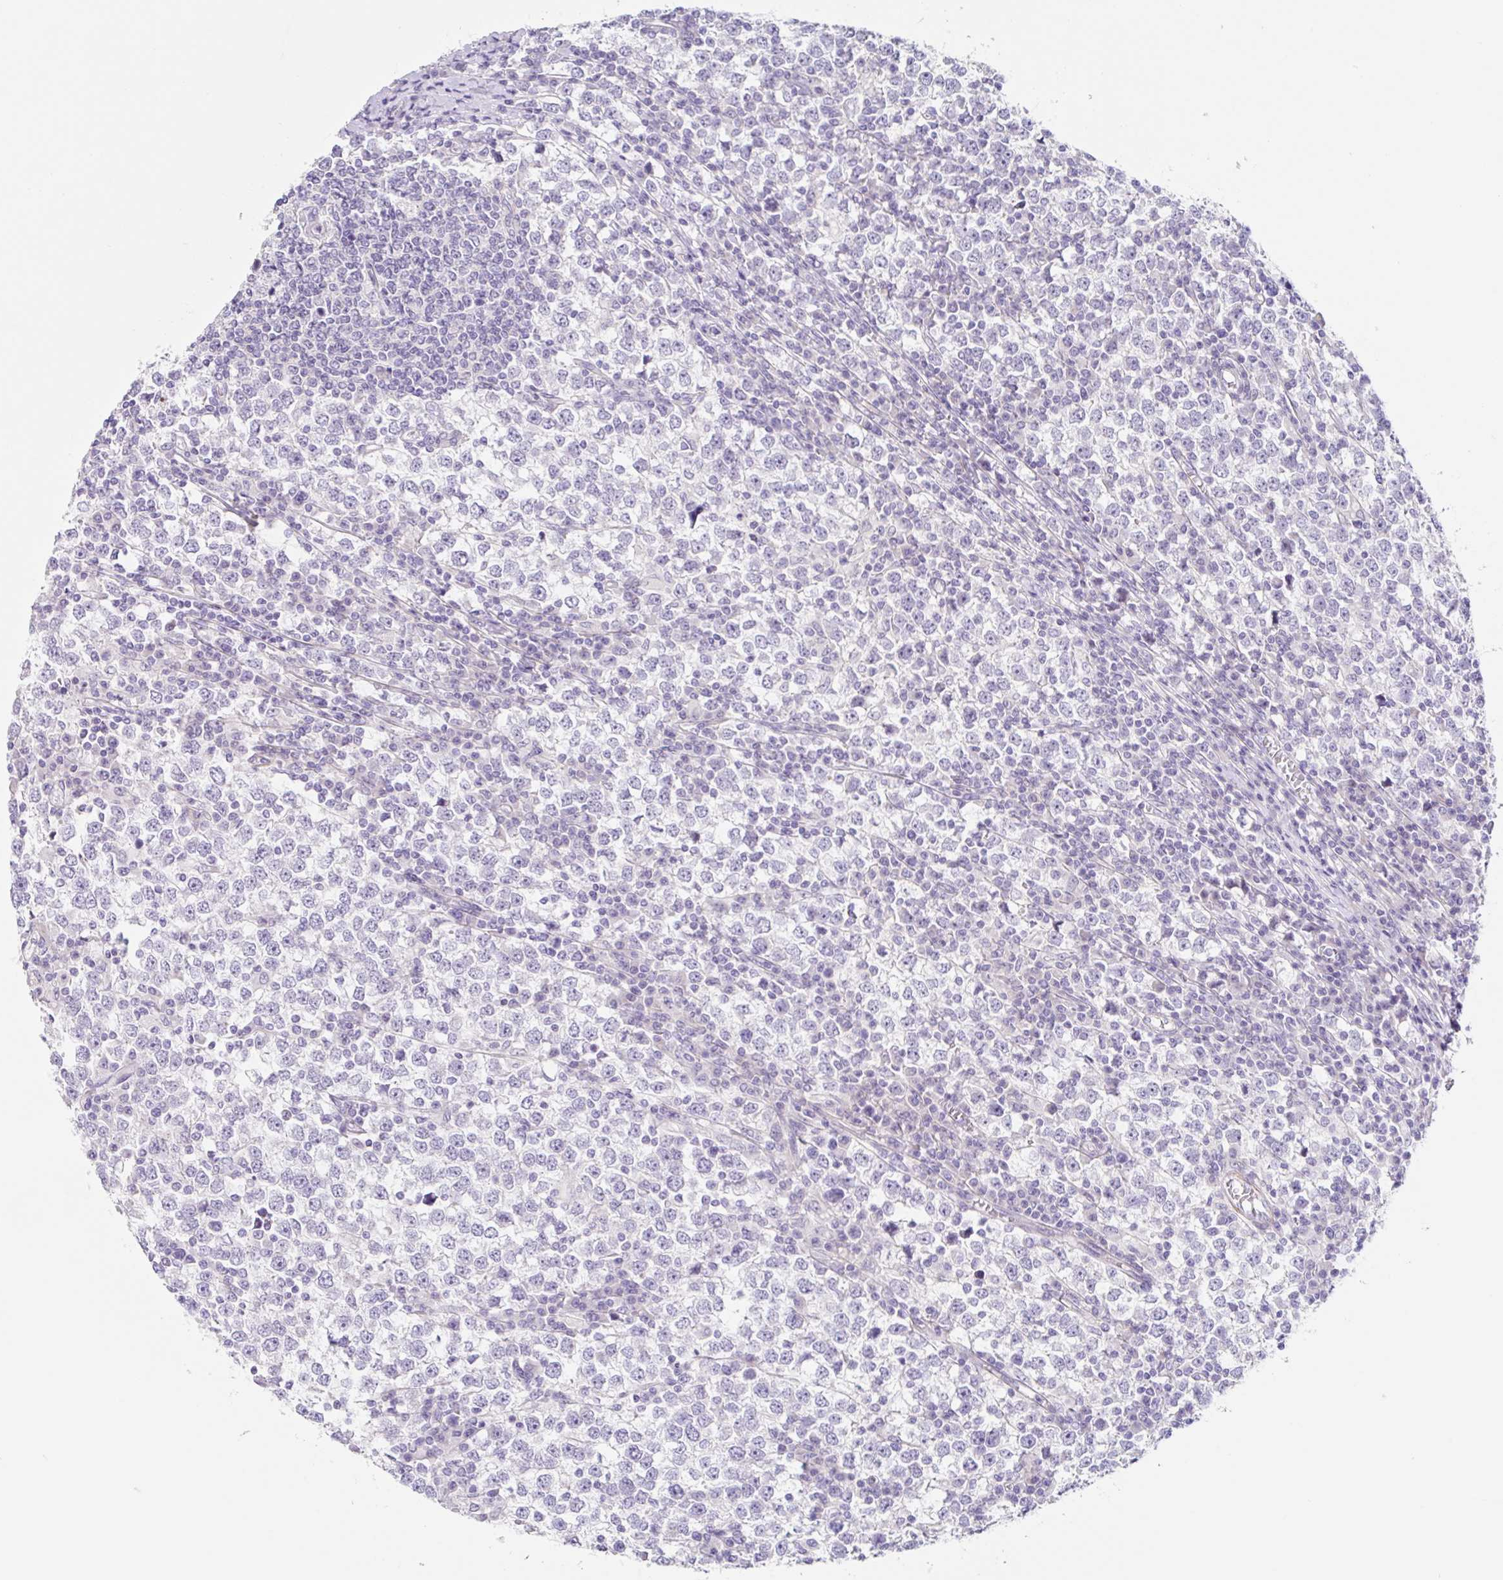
{"staining": {"intensity": "negative", "quantity": "none", "location": "none"}, "tissue": "testis cancer", "cell_type": "Tumor cells", "image_type": "cancer", "snomed": [{"axis": "morphology", "description": "Seminoma, NOS"}, {"axis": "topography", "description": "Testis"}], "caption": "A photomicrograph of human testis cancer (seminoma) is negative for staining in tumor cells.", "gene": "DCAF17", "patient": {"sex": "male", "age": 65}}